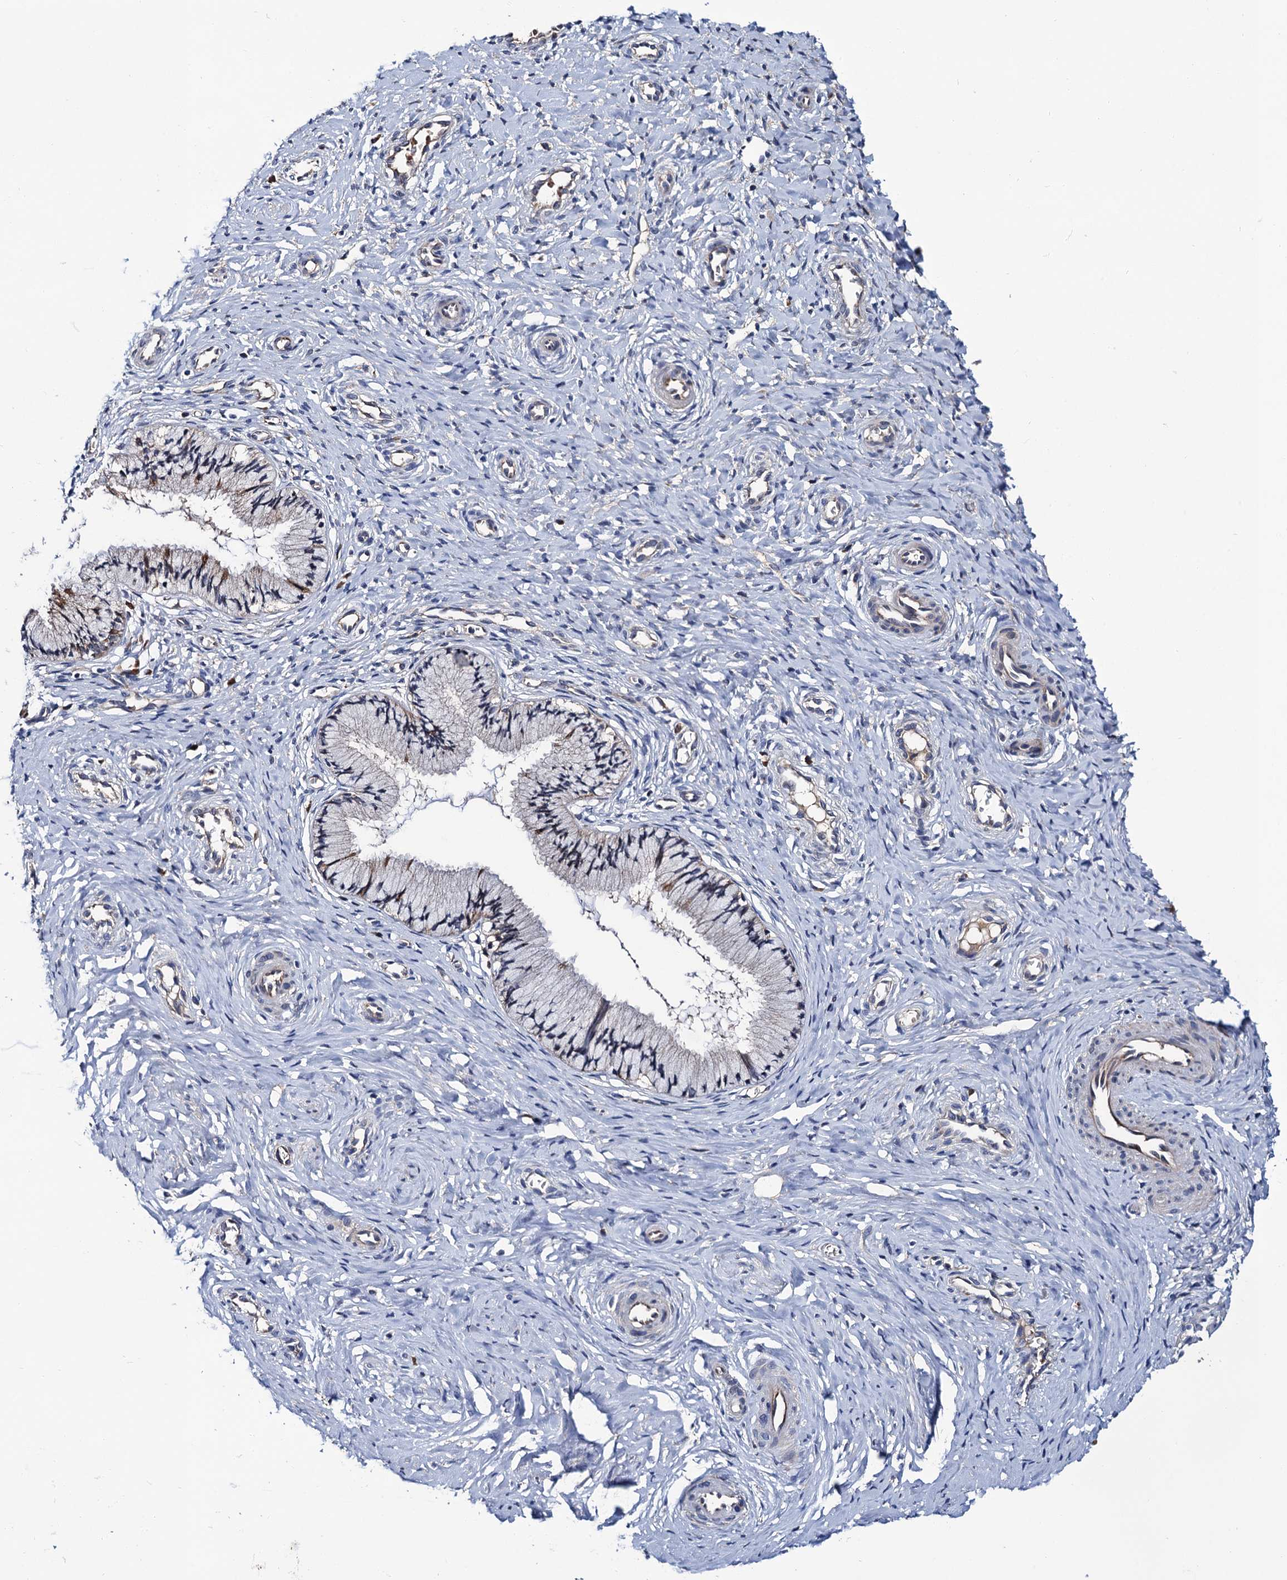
{"staining": {"intensity": "moderate", "quantity": "25%-75%", "location": "cytoplasmic/membranous"}, "tissue": "cervix", "cell_type": "Glandular cells", "image_type": "normal", "snomed": [{"axis": "morphology", "description": "Normal tissue, NOS"}, {"axis": "topography", "description": "Cervix"}], "caption": "Brown immunohistochemical staining in benign cervix exhibits moderate cytoplasmic/membranous staining in about 25%-75% of glandular cells.", "gene": "TRMT112", "patient": {"sex": "female", "age": 27}}